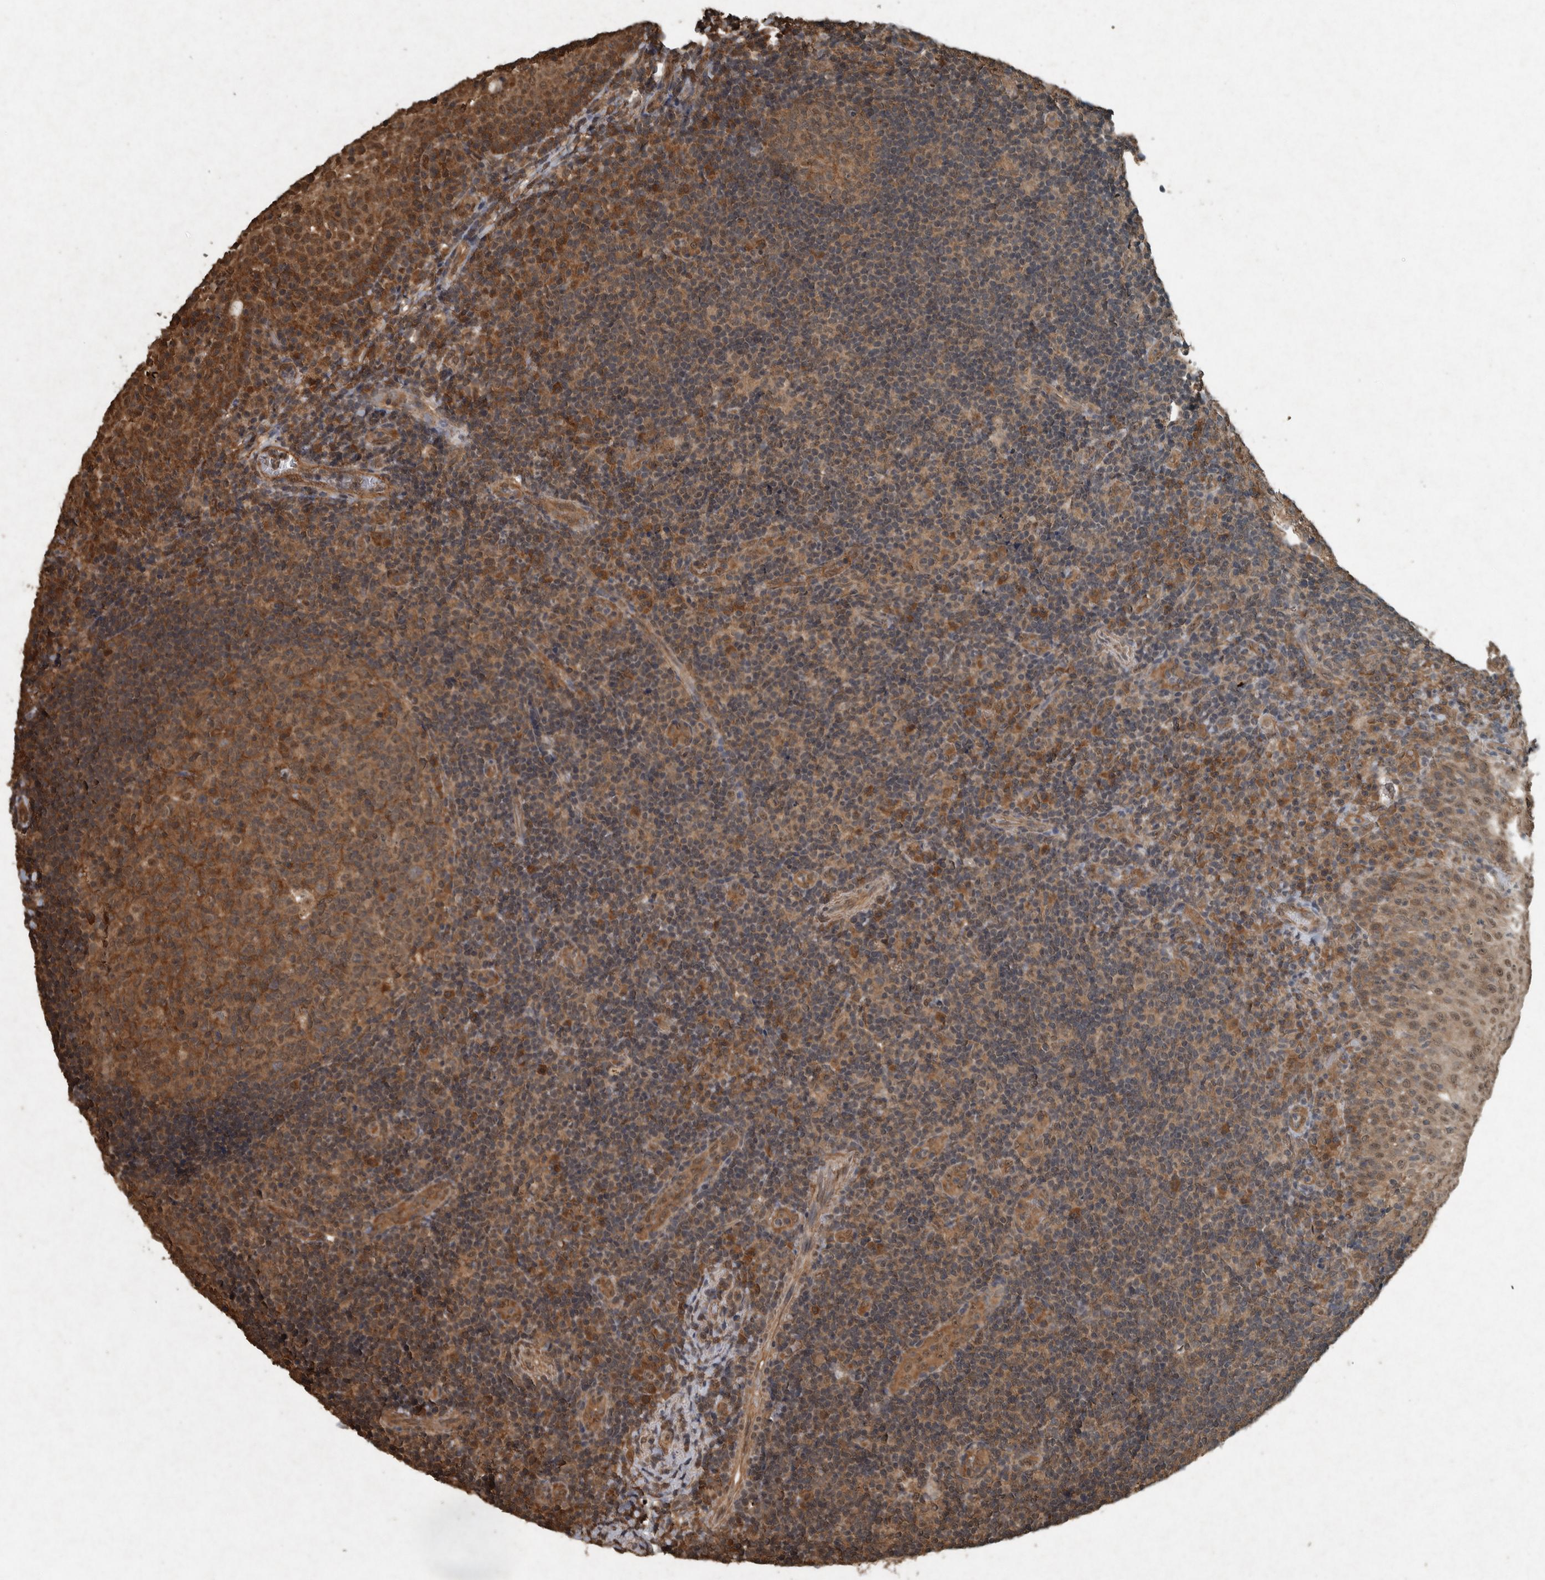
{"staining": {"intensity": "moderate", "quantity": ">75%", "location": "cytoplasmic/membranous"}, "tissue": "tonsil", "cell_type": "Germinal center cells", "image_type": "normal", "snomed": [{"axis": "morphology", "description": "Normal tissue, NOS"}, {"axis": "topography", "description": "Tonsil"}], "caption": "Moderate cytoplasmic/membranous staining for a protein is seen in approximately >75% of germinal center cells of normal tonsil using immunohistochemistry.", "gene": "ARHGEF12", "patient": {"sex": "female", "age": 40}}